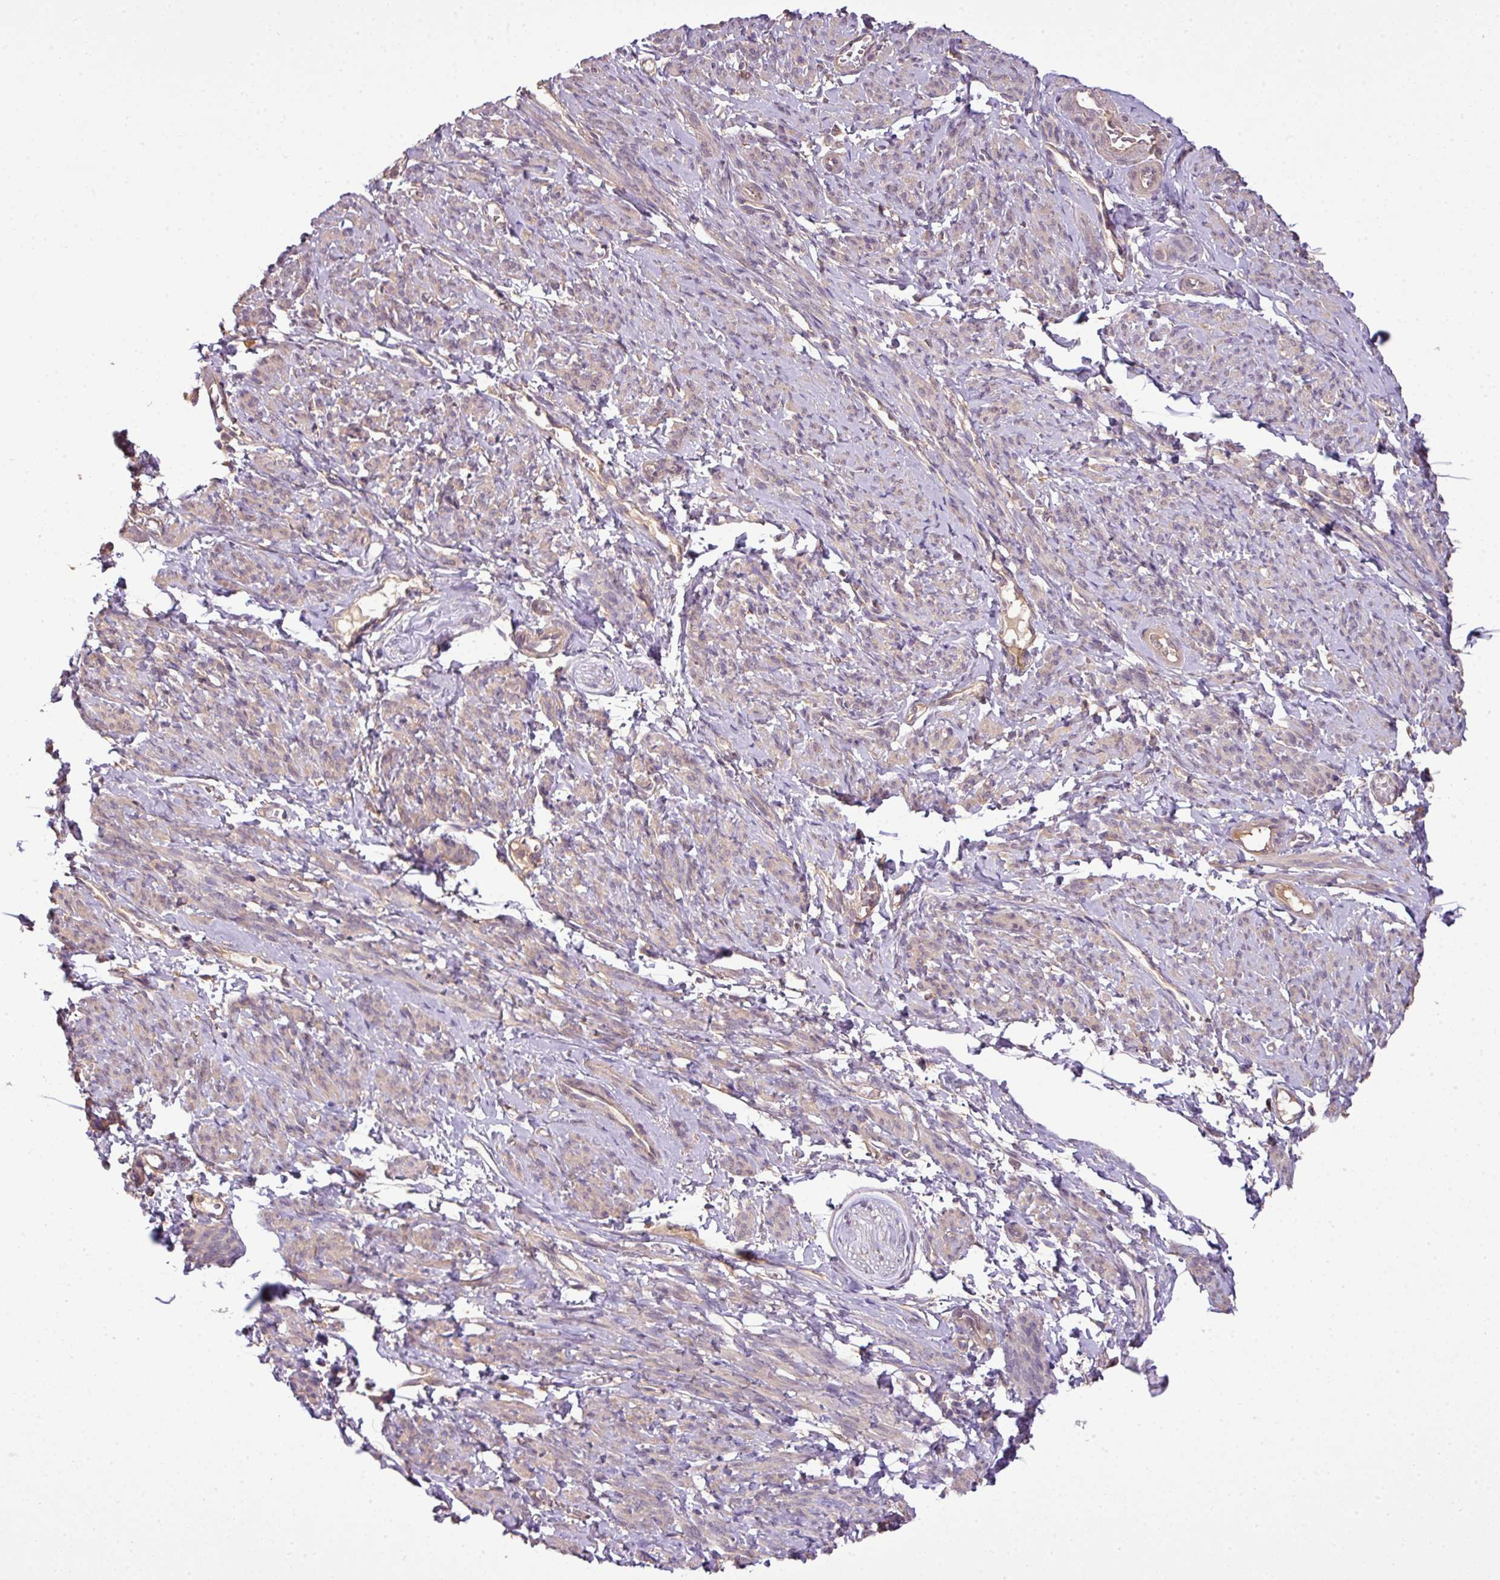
{"staining": {"intensity": "weak", "quantity": "25%-75%", "location": "cytoplasmic/membranous"}, "tissue": "smooth muscle", "cell_type": "Smooth muscle cells", "image_type": "normal", "snomed": [{"axis": "morphology", "description": "Normal tissue, NOS"}, {"axis": "topography", "description": "Smooth muscle"}], "caption": "Immunohistochemistry (IHC) image of normal smooth muscle: smooth muscle stained using immunohistochemistry (IHC) displays low levels of weak protein expression localized specifically in the cytoplasmic/membranous of smooth muscle cells, appearing as a cytoplasmic/membranous brown color.", "gene": "DNAAF4", "patient": {"sex": "female", "age": 65}}